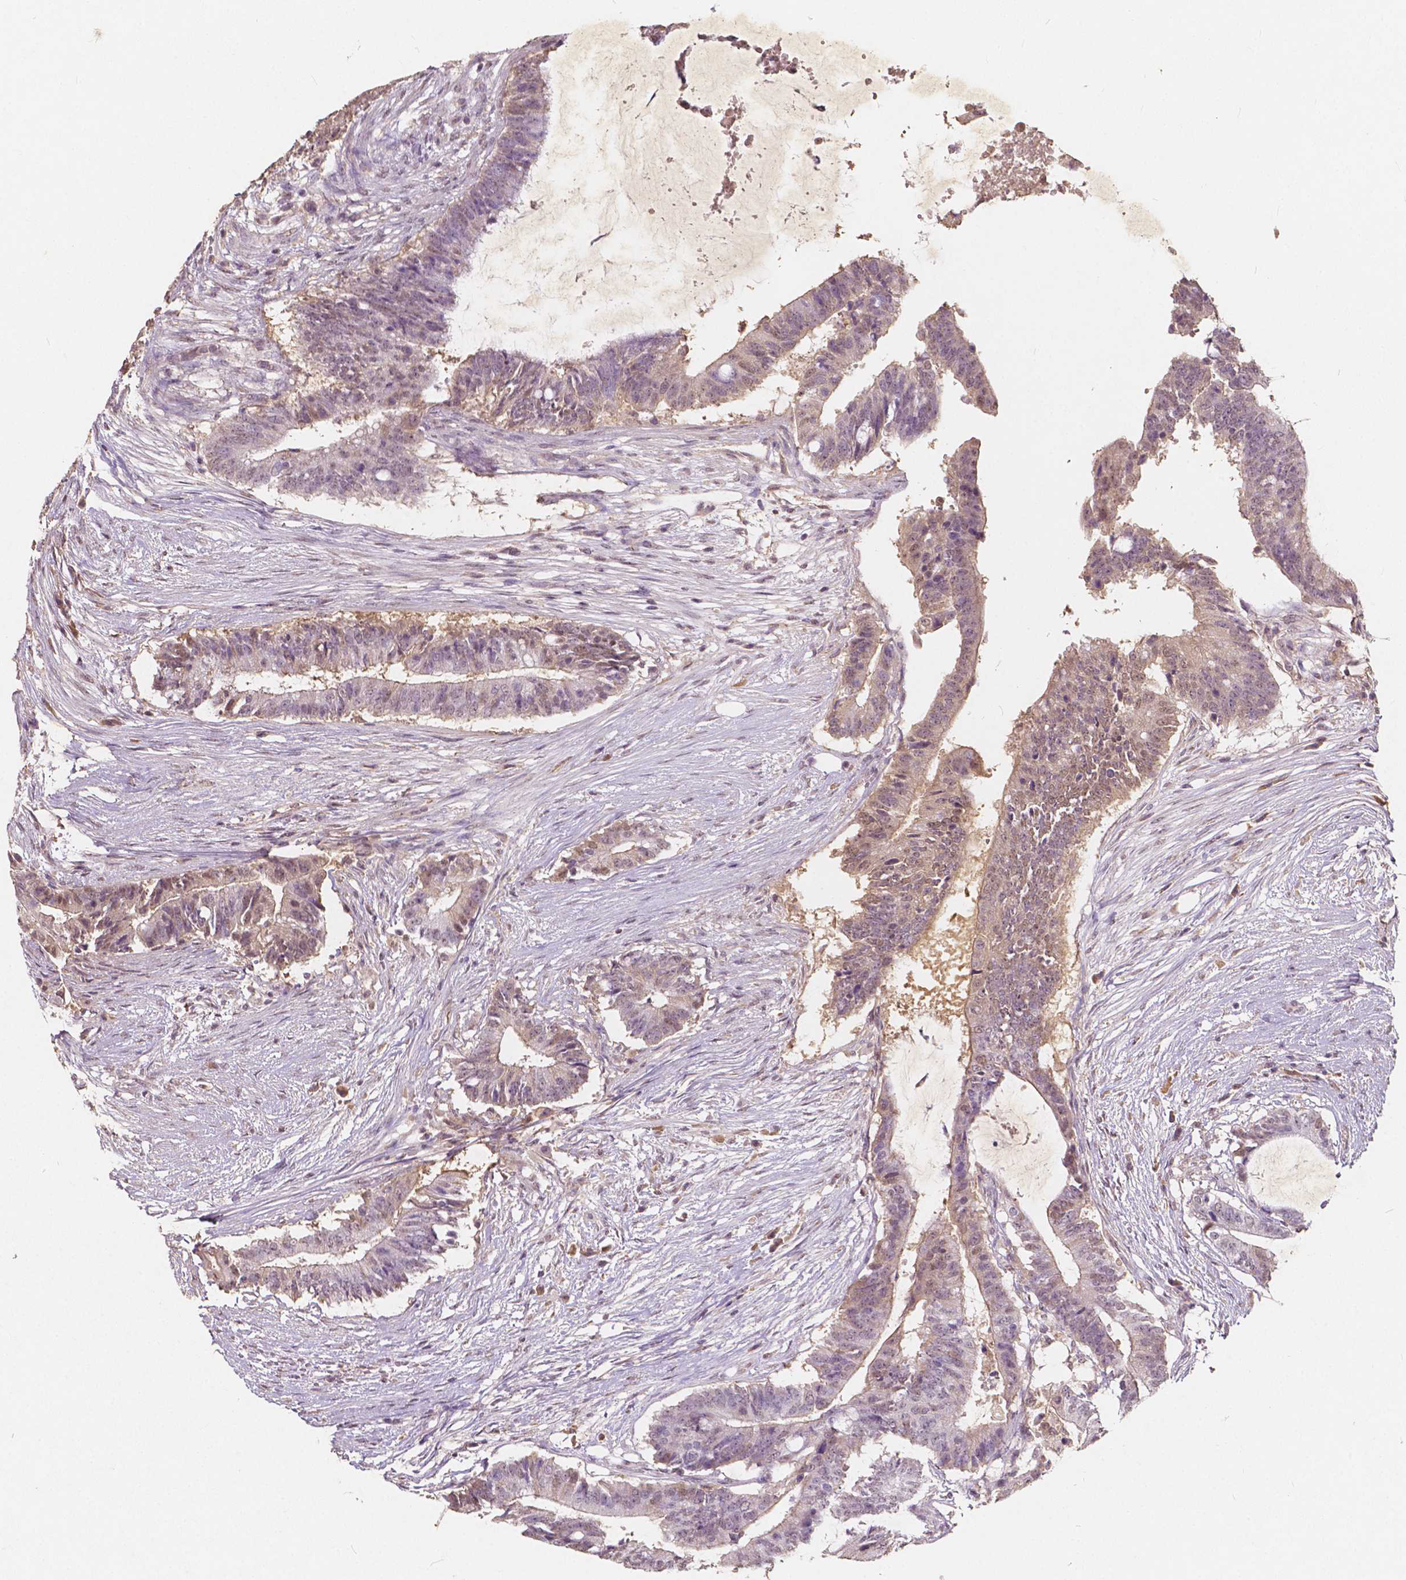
{"staining": {"intensity": "weak", "quantity": "25%-75%", "location": "nuclear"}, "tissue": "colorectal cancer", "cell_type": "Tumor cells", "image_type": "cancer", "snomed": [{"axis": "morphology", "description": "Adenocarcinoma, NOS"}, {"axis": "topography", "description": "Colon"}], "caption": "Colorectal adenocarcinoma stained with immunohistochemistry (IHC) exhibits weak nuclear positivity in about 25%-75% of tumor cells. The staining was performed using DAB, with brown indicating positive protein expression. Nuclei are stained blue with hematoxylin.", "gene": "SOX15", "patient": {"sex": "female", "age": 43}}